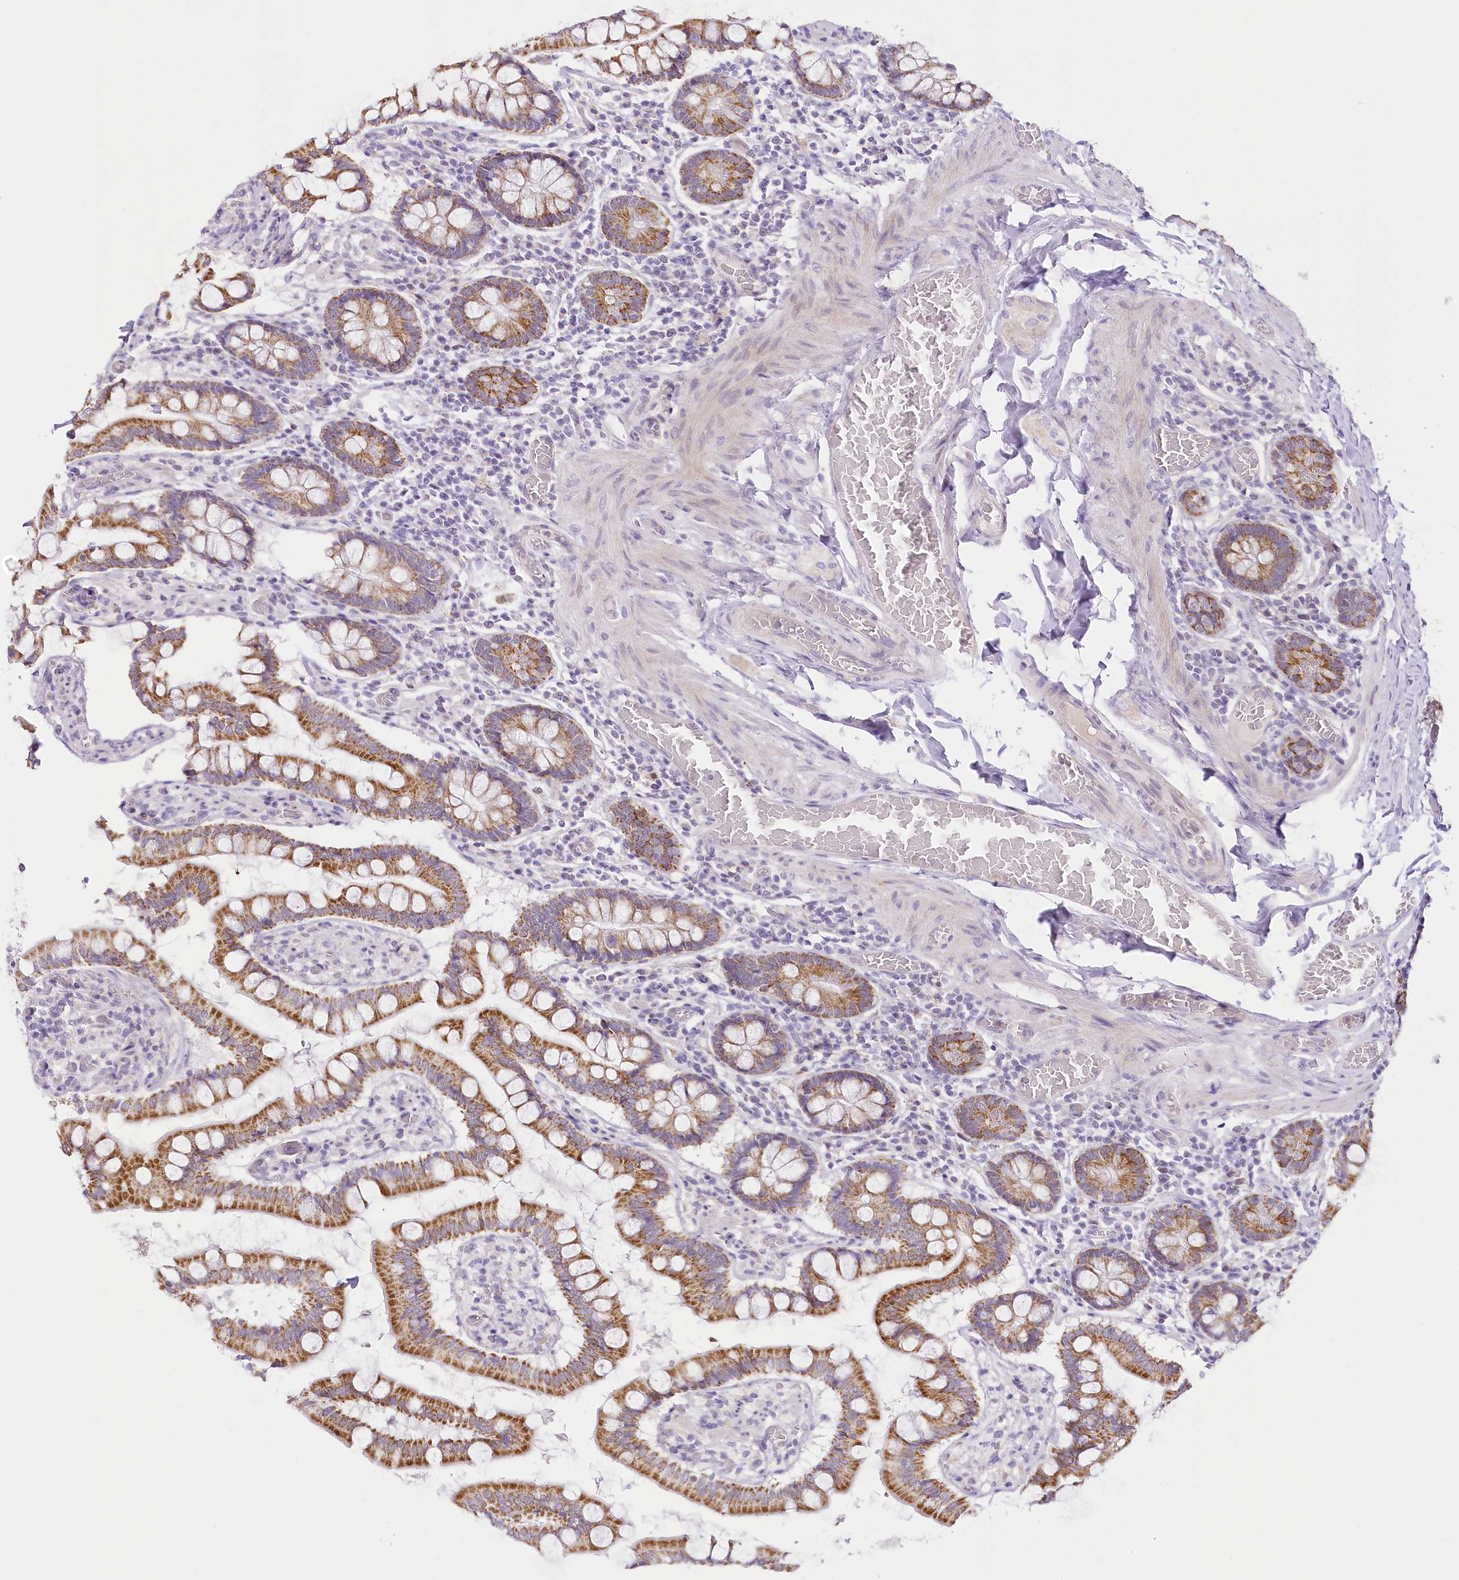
{"staining": {"intensity": "moderate", "quantity": ">75%", "location": "cytoplasmic/membranous"}, "tissue": "small intestine", "cell_type": "Glandular cells", "image_type": "normal", "snomed": [{"axis": "morphology", "description": "Normal tissue, NOS"}, {"axis": "topography", "description": "Small intestine"}], "caption": "Protein staining of benign small intestine reveals moderate cytoplasmic/membranous positivity in approximately >75% of glandular cells.", "gene": "CCDC30", "patient": {"sex": "male", "age": 41}}